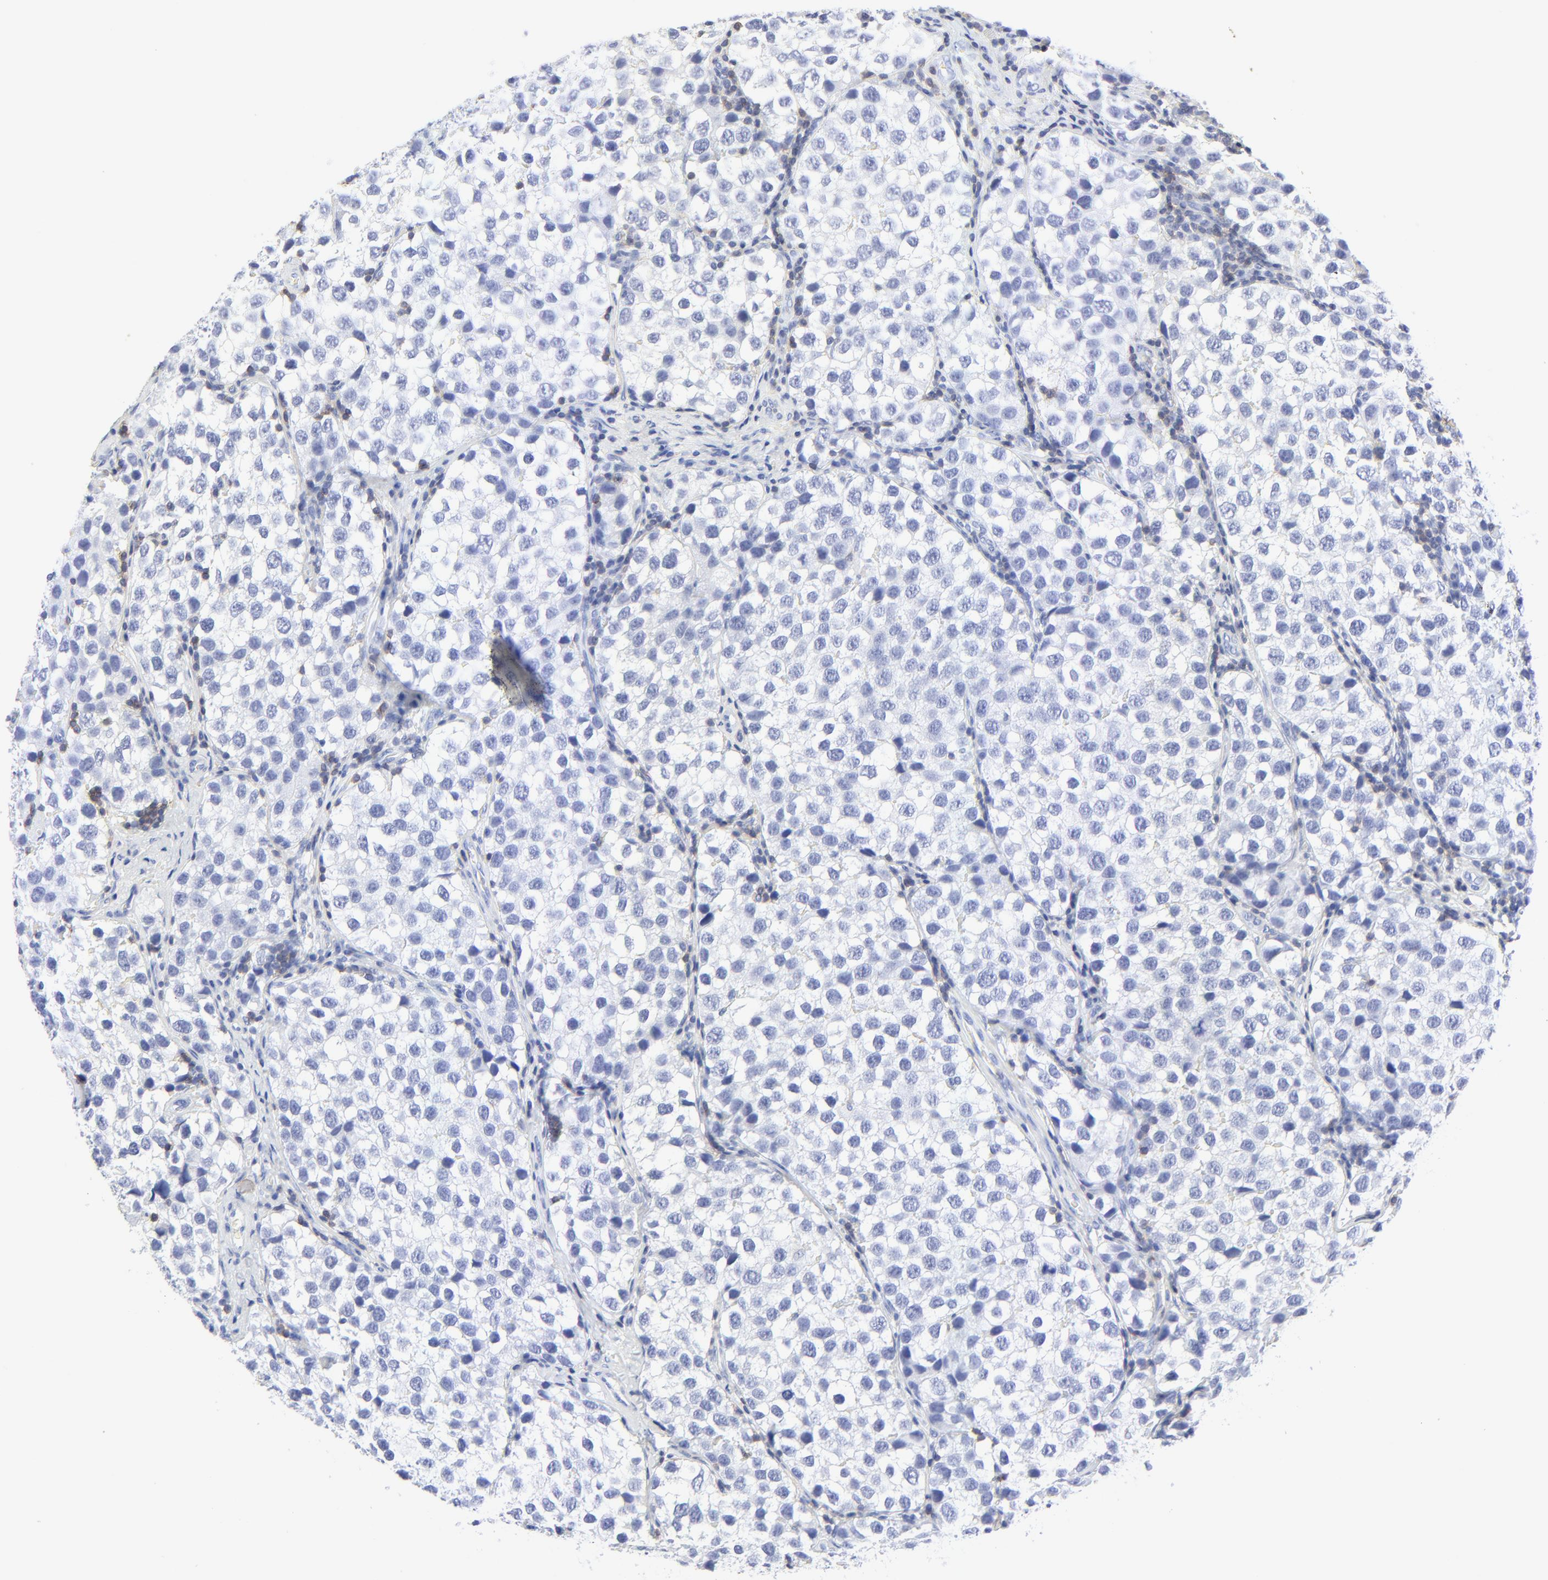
{"staining": {"intensity": "negative", "quantity": "none", "location": "none"}, "tissue": "testis cancer", "cell_type": "Tumor cells", "image_type": "cancer", "snomed": [{"axis": "morphology", "description": "Seminoma, NOS"}, {"axis": "topography", "description": "Testis"}], "caption": "Tumor cells are negative for protein expression in human testis seminoma. (DAB immunohistochemistry (IHC) with hematoxylin counter stain).", "gene": "LCK", "patient": {"sex": "male", "age": 39}}